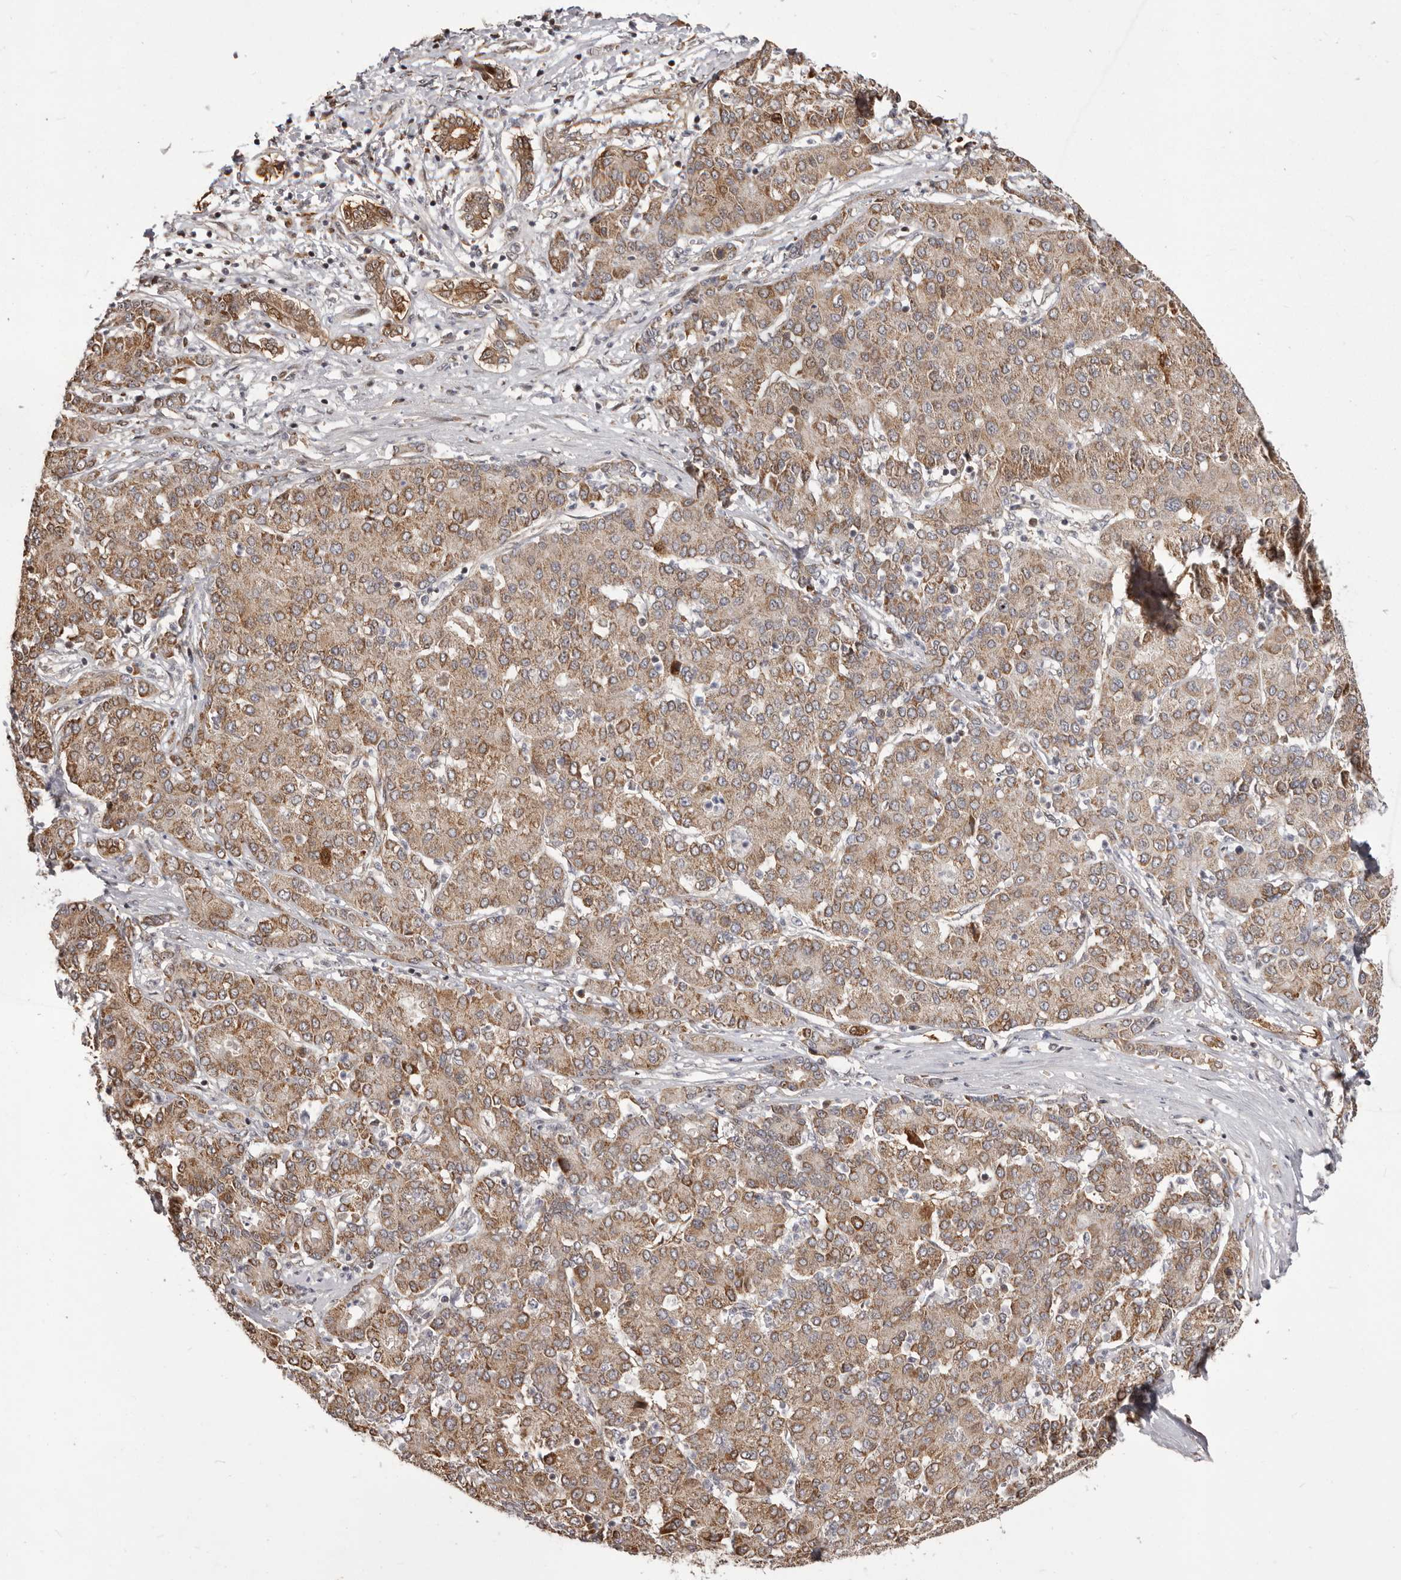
{"staining": {"intensity": "moderate", "quantity": ">75%", "location": "cytoplasmic/membranous"}, "tissue": "liver cancer", "cell_type": "Tumor cells", "image_type": "cancer", "snomed": [{"axis": "morphology", "description": "Carcinoma, Hepatocellular, NOS"}, {"axis": "topography", "description": "Liver"}], "caption": "IHC micrograph of neoplastic tissue: liver hepatocellular carcinoma stained using immunohistochemistry (IHC) reveals medium levels of moderate protein expression localized specifically in the cytoplasmic/membranous of tumor cells, appearing as a cytoplasmic/membranous brown color.", "gene": "GFOD1", "patient": {"sex": "male", "age": 65}}